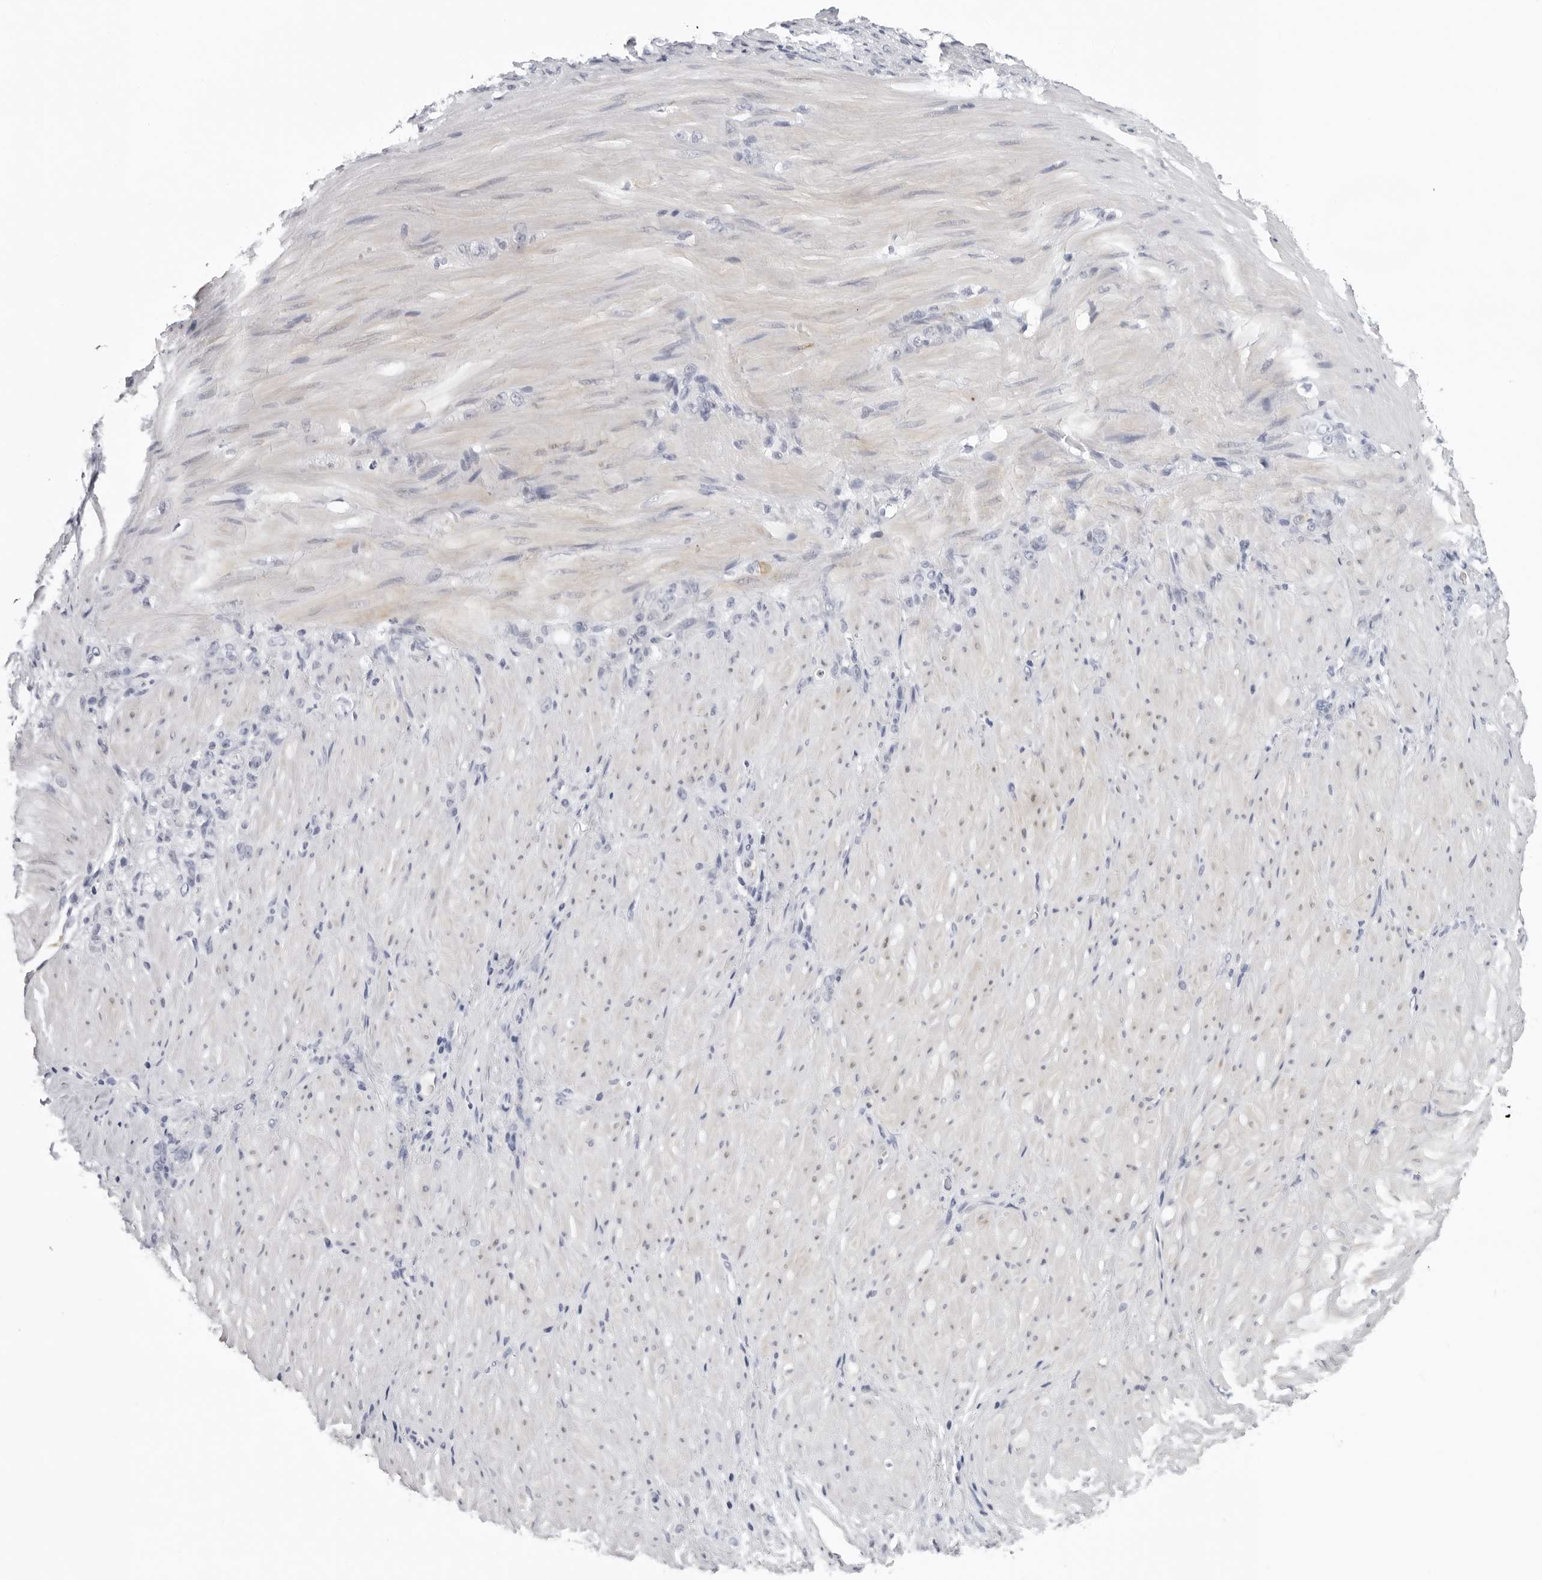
{"staining": {"intensity": "negative", "quantity": "none", "location": "none"}, "tissue": "stomach cancer", "cell_type": "Tumor cells", "image_type": "cancer", "snomed": [{"axis": "morphology", "description": "Normal tissue, NOS"}, {"axis": "morphology", "description": "Adenocarcinoma, NOS"}, {"axis": "topography", "description": "Stomach"}], "caption": "Human stomach cancer (adenocarcinoma) stained for a protein using immunohistochemistry demonstrates no expression in tumor cells.", "gene": "ZNF502", "patient": {"sex": "male", "age": 82}}